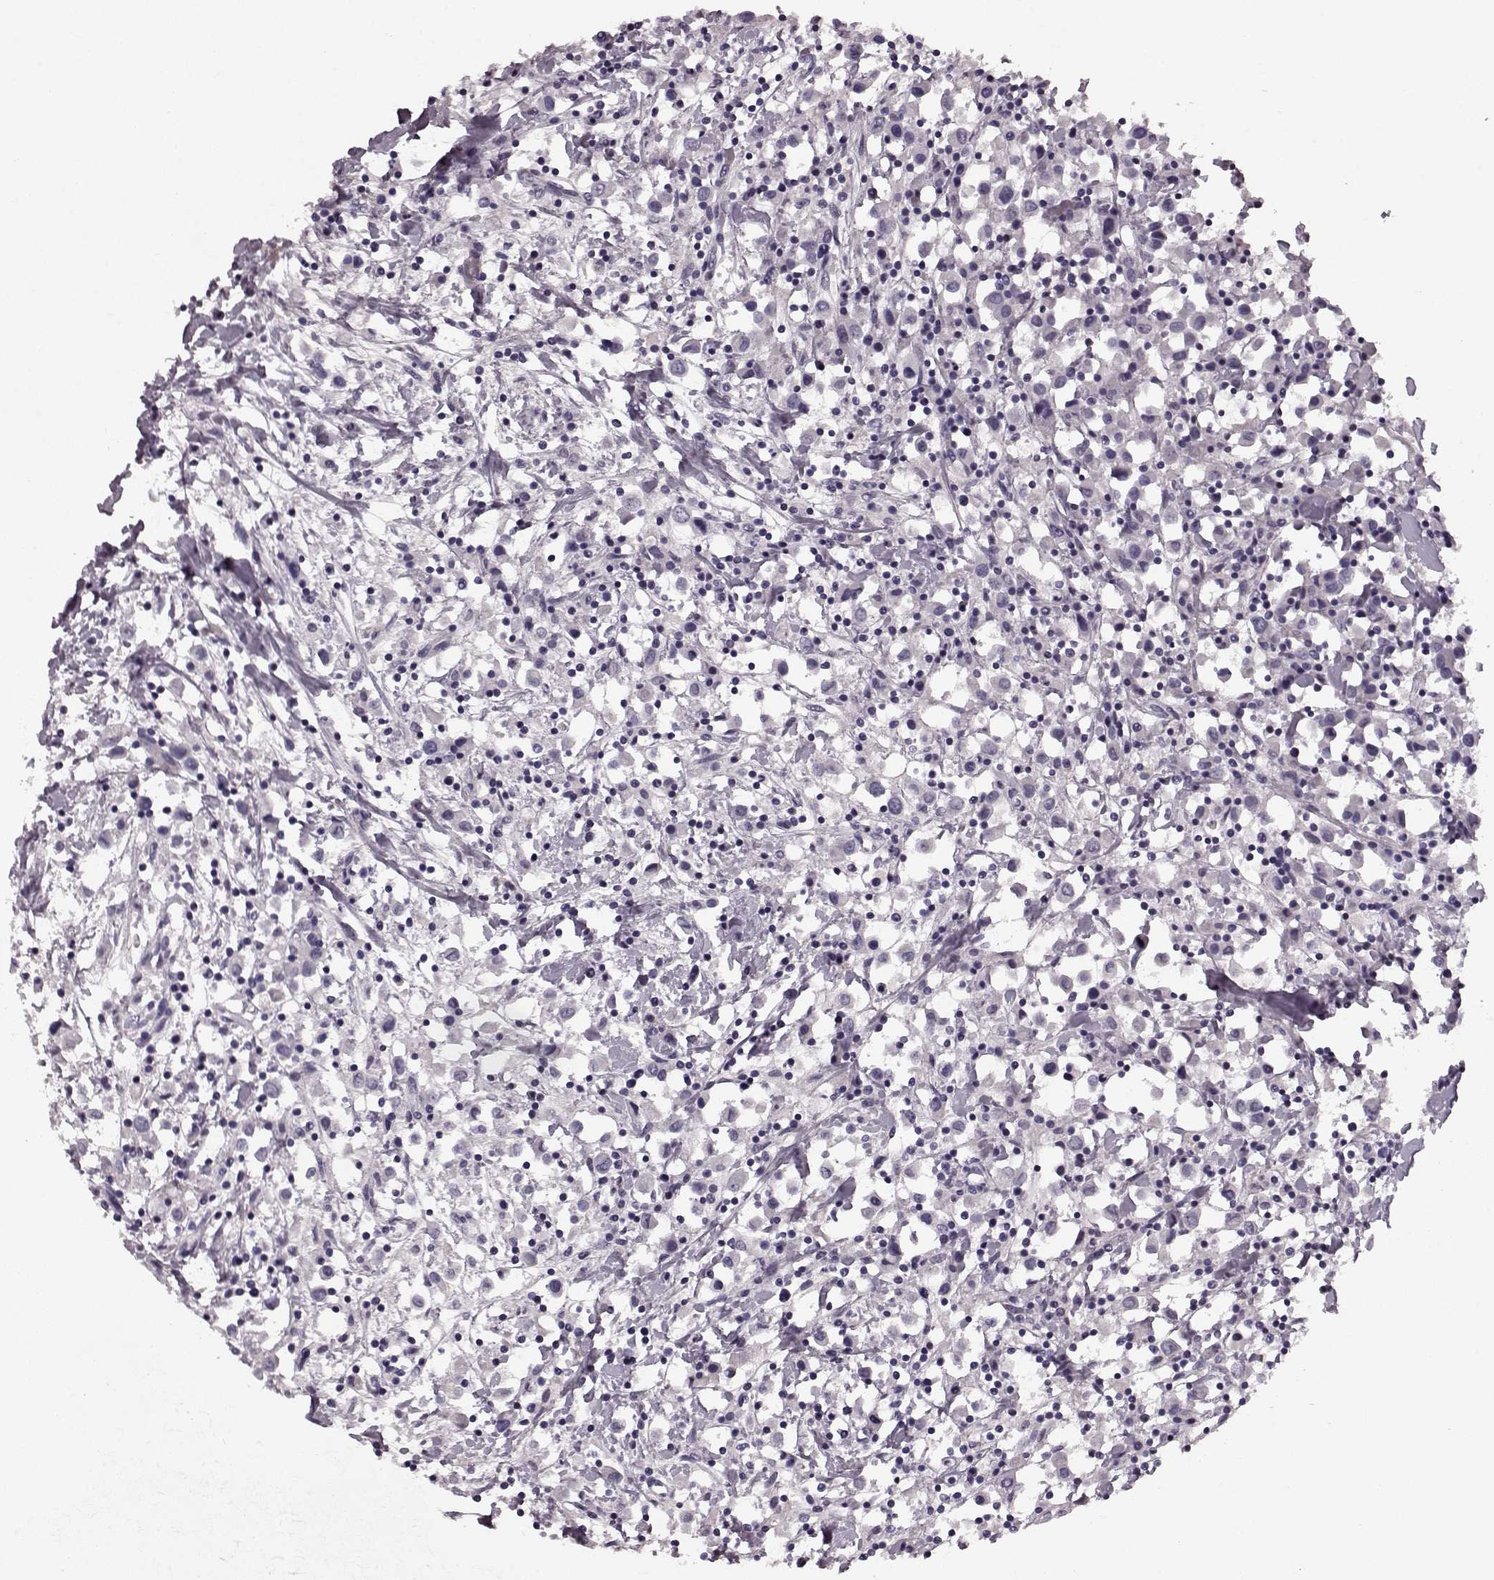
{"staining": {"intensity": "negative", "quantity": "none", "location": "none"}, "tissue": "breast cancer", "cell_type": "Tumor cells", "image_type": "cancer", "snomed": [{"axis": "morphology", "description": "Duct carcinoma"}, {"axis": "topography", "description": "Breast"}], "caption": "Protein analysis of invasive ductal carcinoma (breast) shows no significant positivity in tumor cells.", "gene": "CST7", "patient": {"sex": "female", "age": 61}}